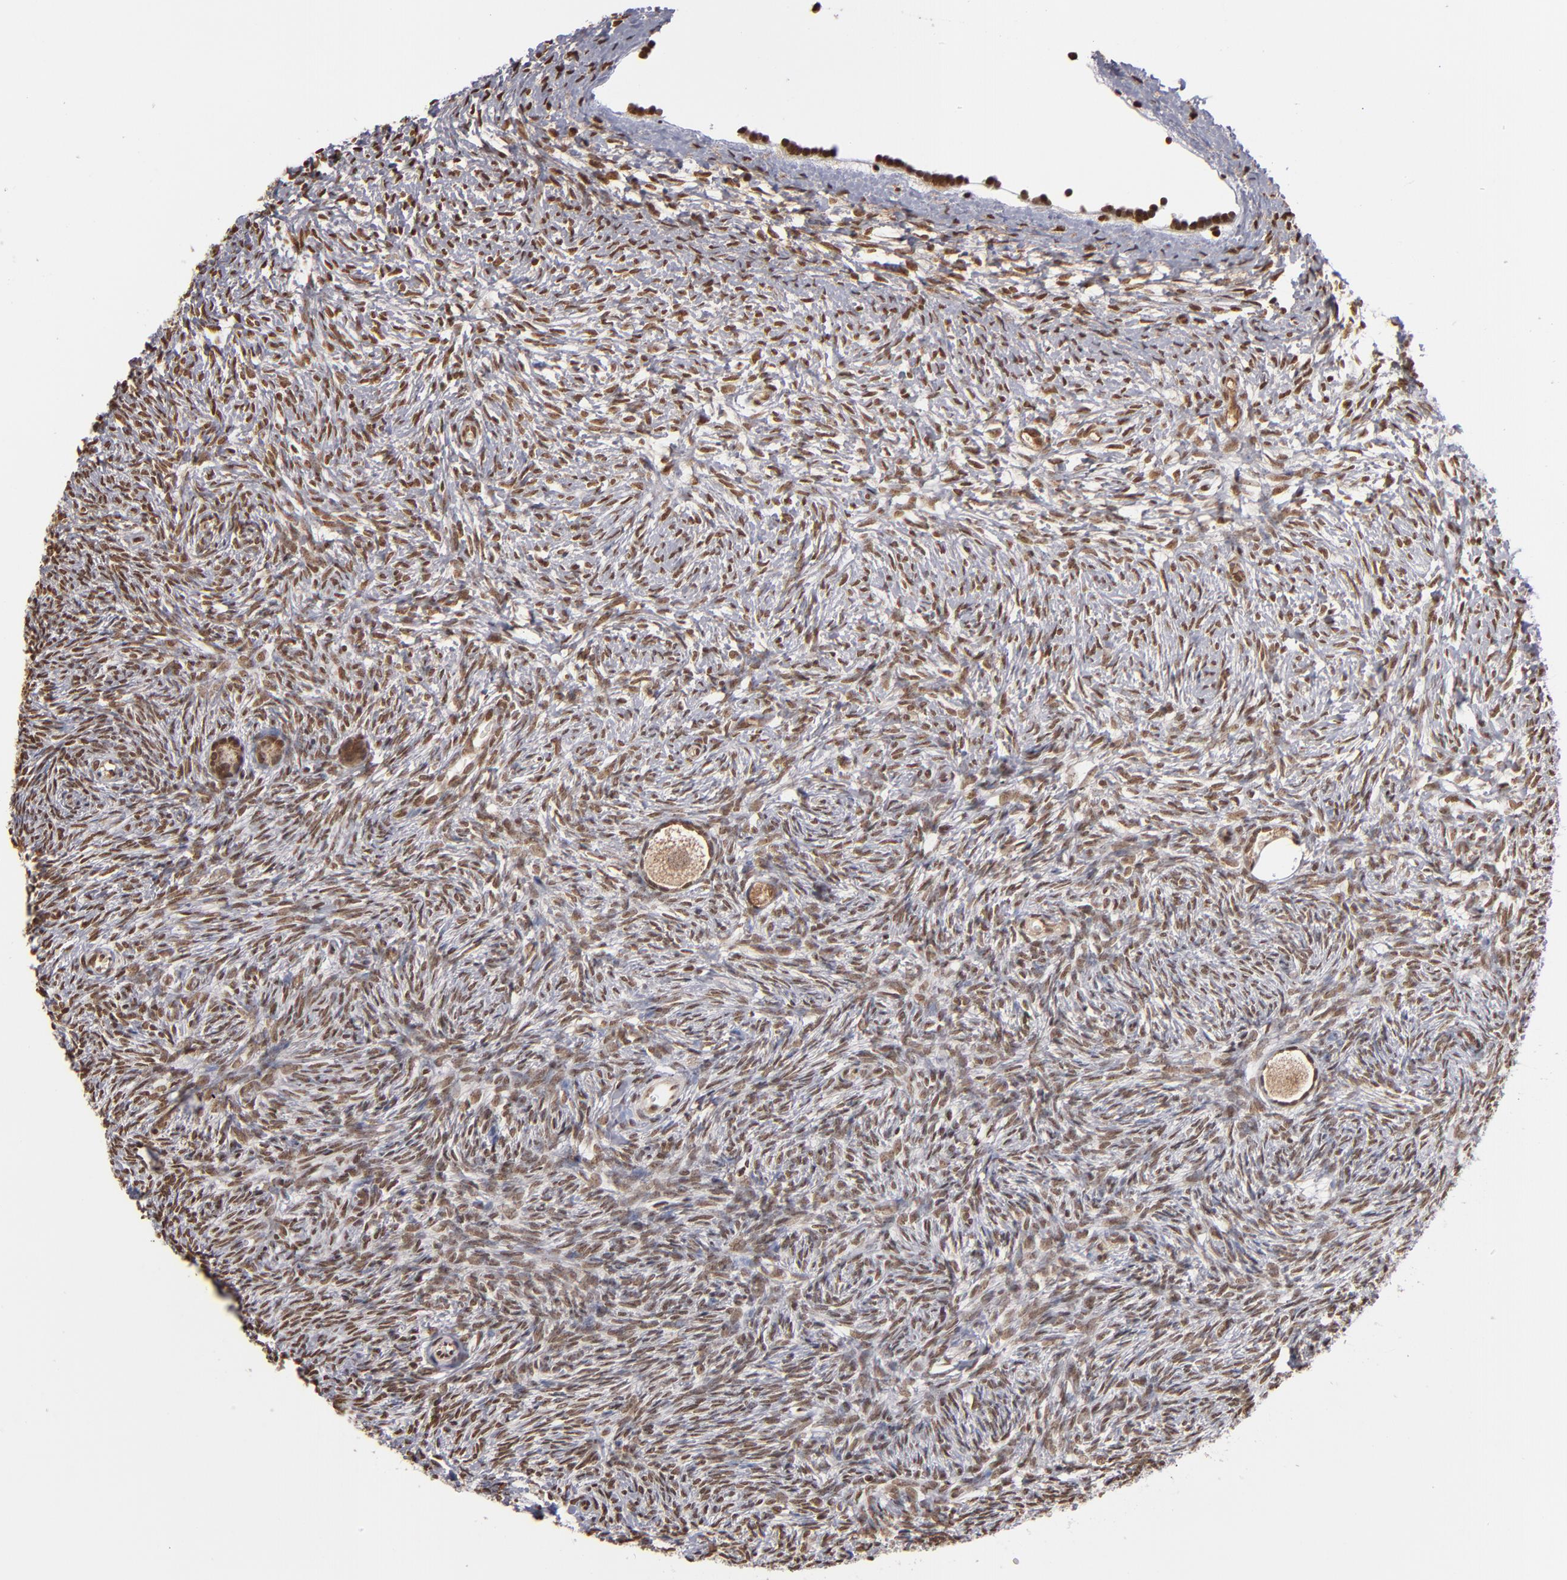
{"staining": {"intensity": "moderate", "quantity": ">75%", "location": "nuclear"}, "tissue": "ovary", "cell_type": "Follicle cells", "image_type": "normal", "snomed": [{"axis": "morphology", "description": "Normal tissue, NOS"}, {"axis": "topography", "description": "Ovary"}], "caption": "Human ovary stained with a brown dye shows moderate nuclear positive positivity in about >75% of follicle cells.", "gene": "ABL2", "patient": {"sex": "female", "age": 35}}